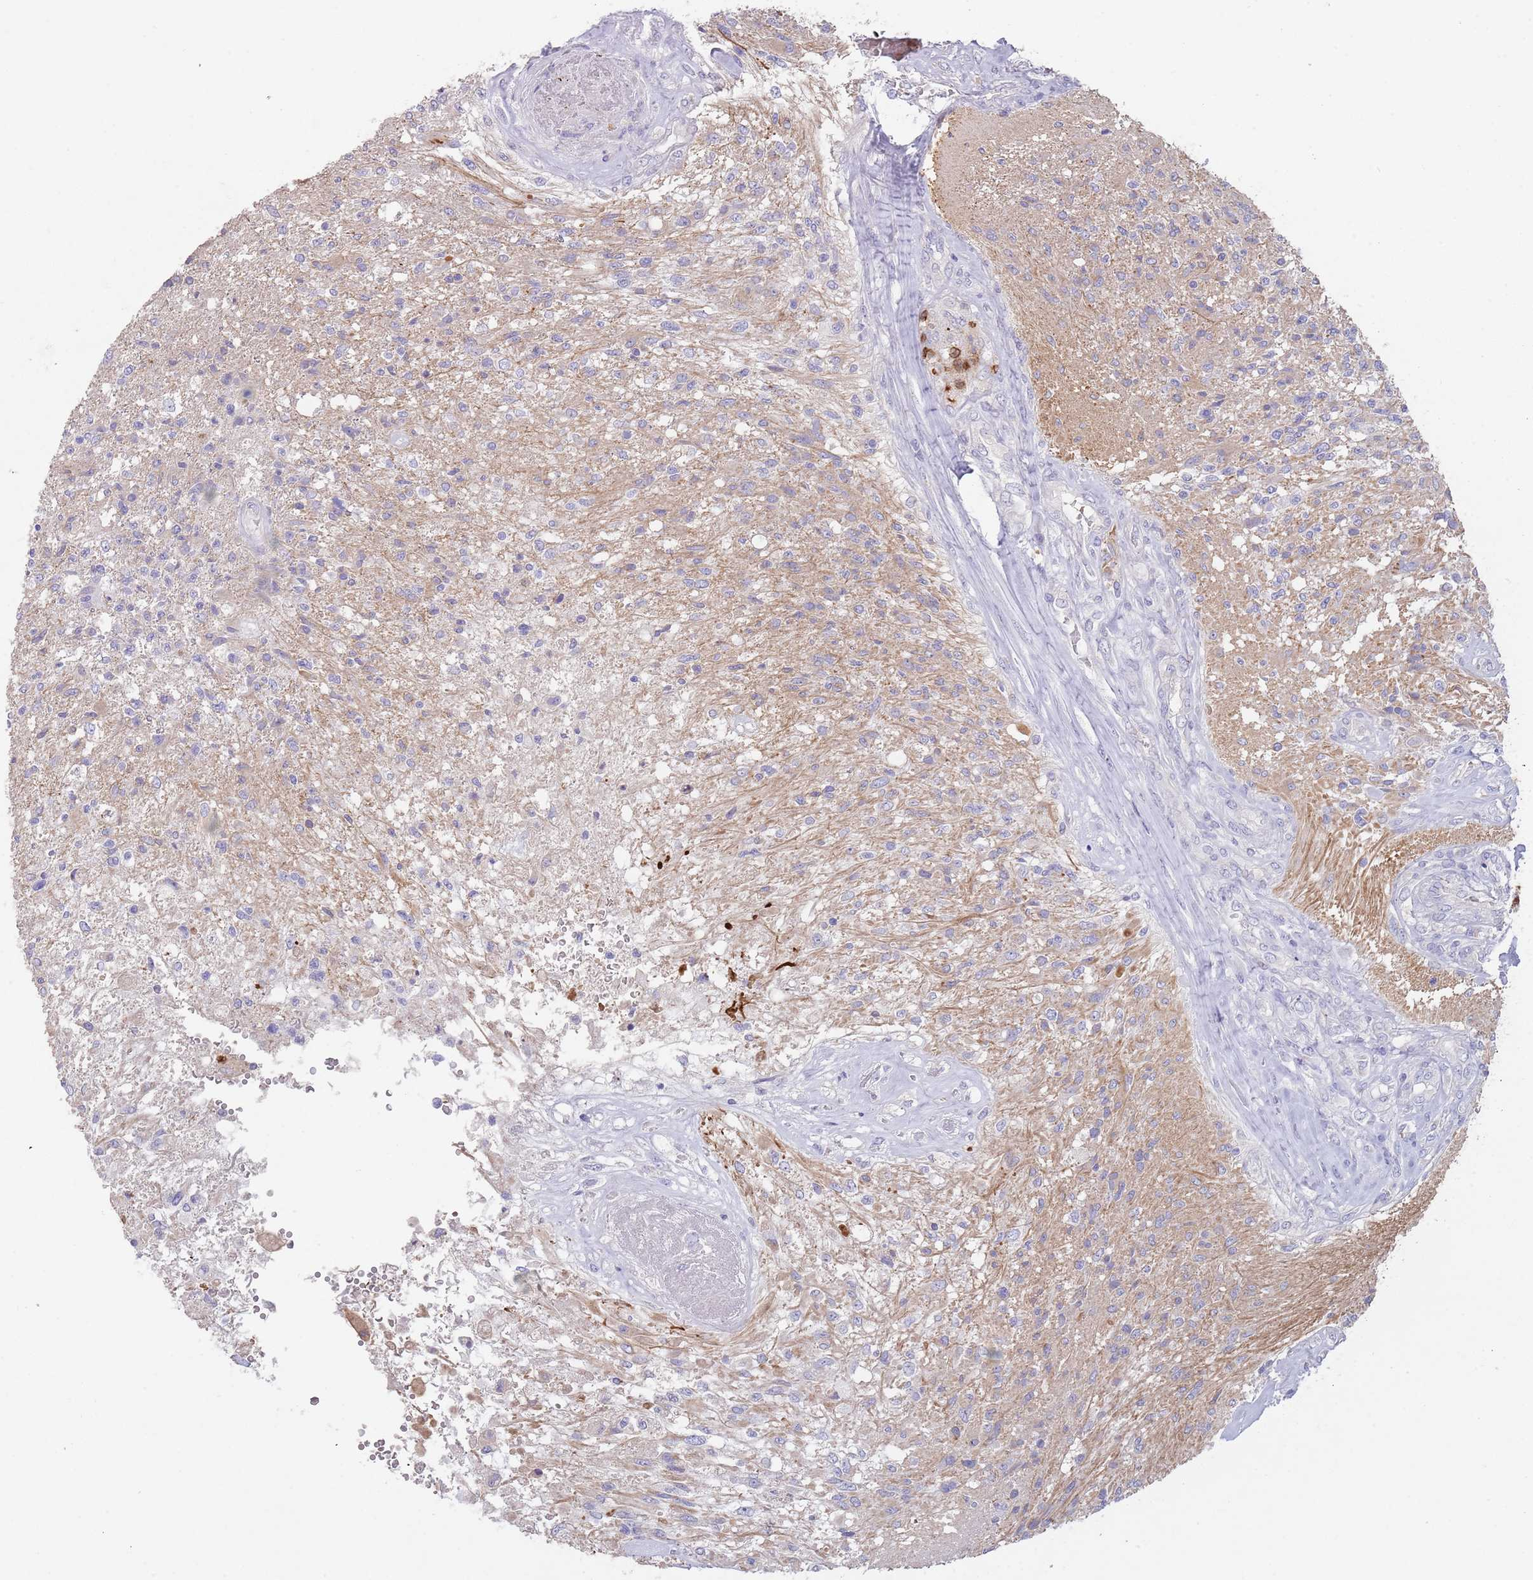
{"staining": {"intensity": "negative", "quantity": "none", "location": "none"}, "tissue": "glioma", "cell_type": "Tumor cells", "image_type": "cancer", "snomed": [{"axis": "morphology", "description": "Glioma, malignant, High grade"}, {"axis": "topography", "description": "Brain"}], "caption": "Immunohistochemical staining of human malignant glioma (high-grade) shows no significant positivity in tumor cells.", "gene": "TMEM251", "patient": {"sex": "male", "age": 56}}